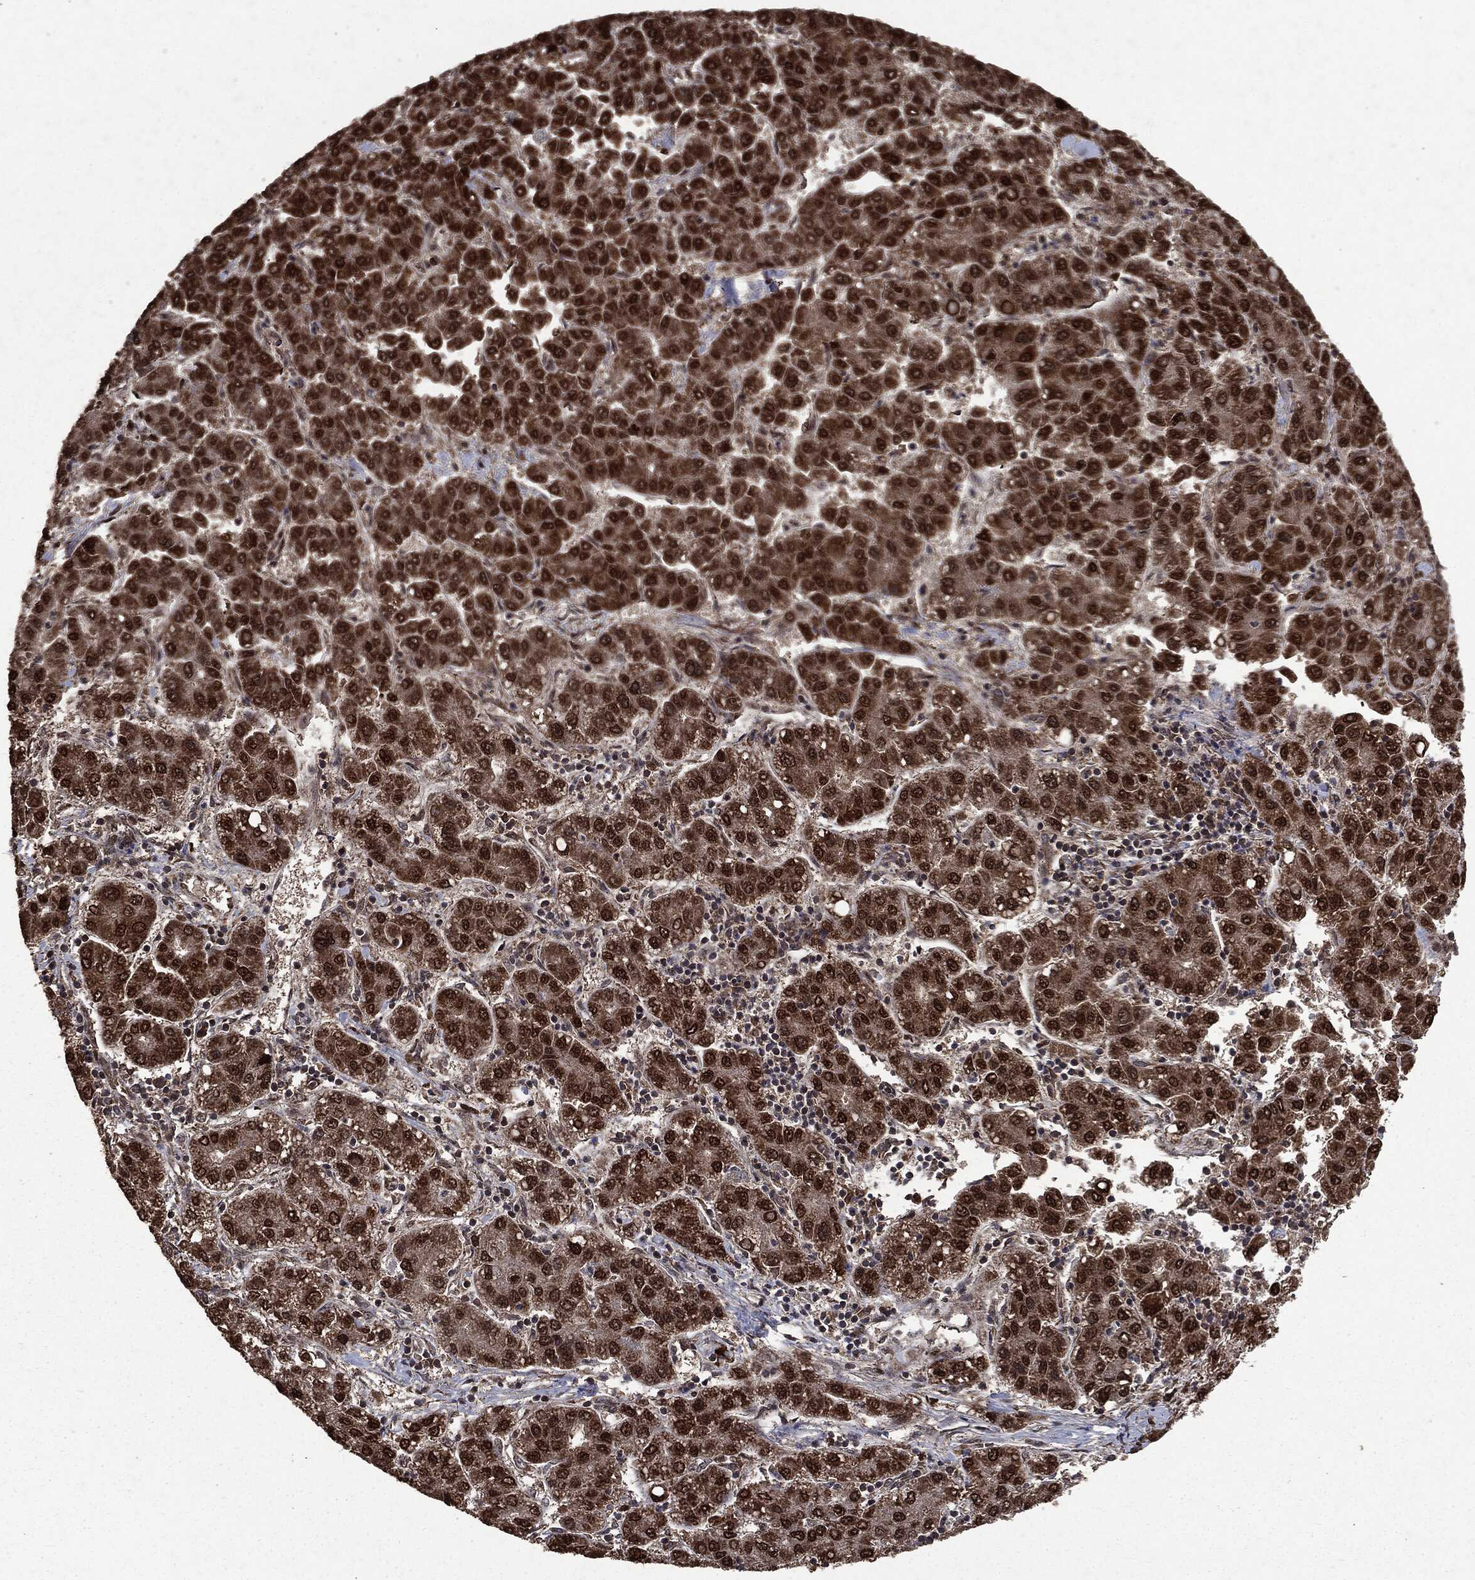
{"staining": {"intensity": "strong", "quantity": ">75%", "location": "cytoplasmic/membranous,nuclear"}, "tissue": "liver cancer", "cell_type": "Tumor cells", "image_type": "cancer", "snomed": [{"axis": "morphology", "description": "Carcinoma, Hepatocellular, NOS"}, {"axis": "topography", "description": "Liver"}], "caption": "IHC of liver cancer (hepatocellular carcinoma) shows high levels of strong cytoplasmic/membranous and nuclear positivity in about >75% of tumor cells. (DAB IHC, brown staining for protein, blue staining for nuclei).", "gene": "PPP6R2", "patient": {"sex": "male", "age": 65}}